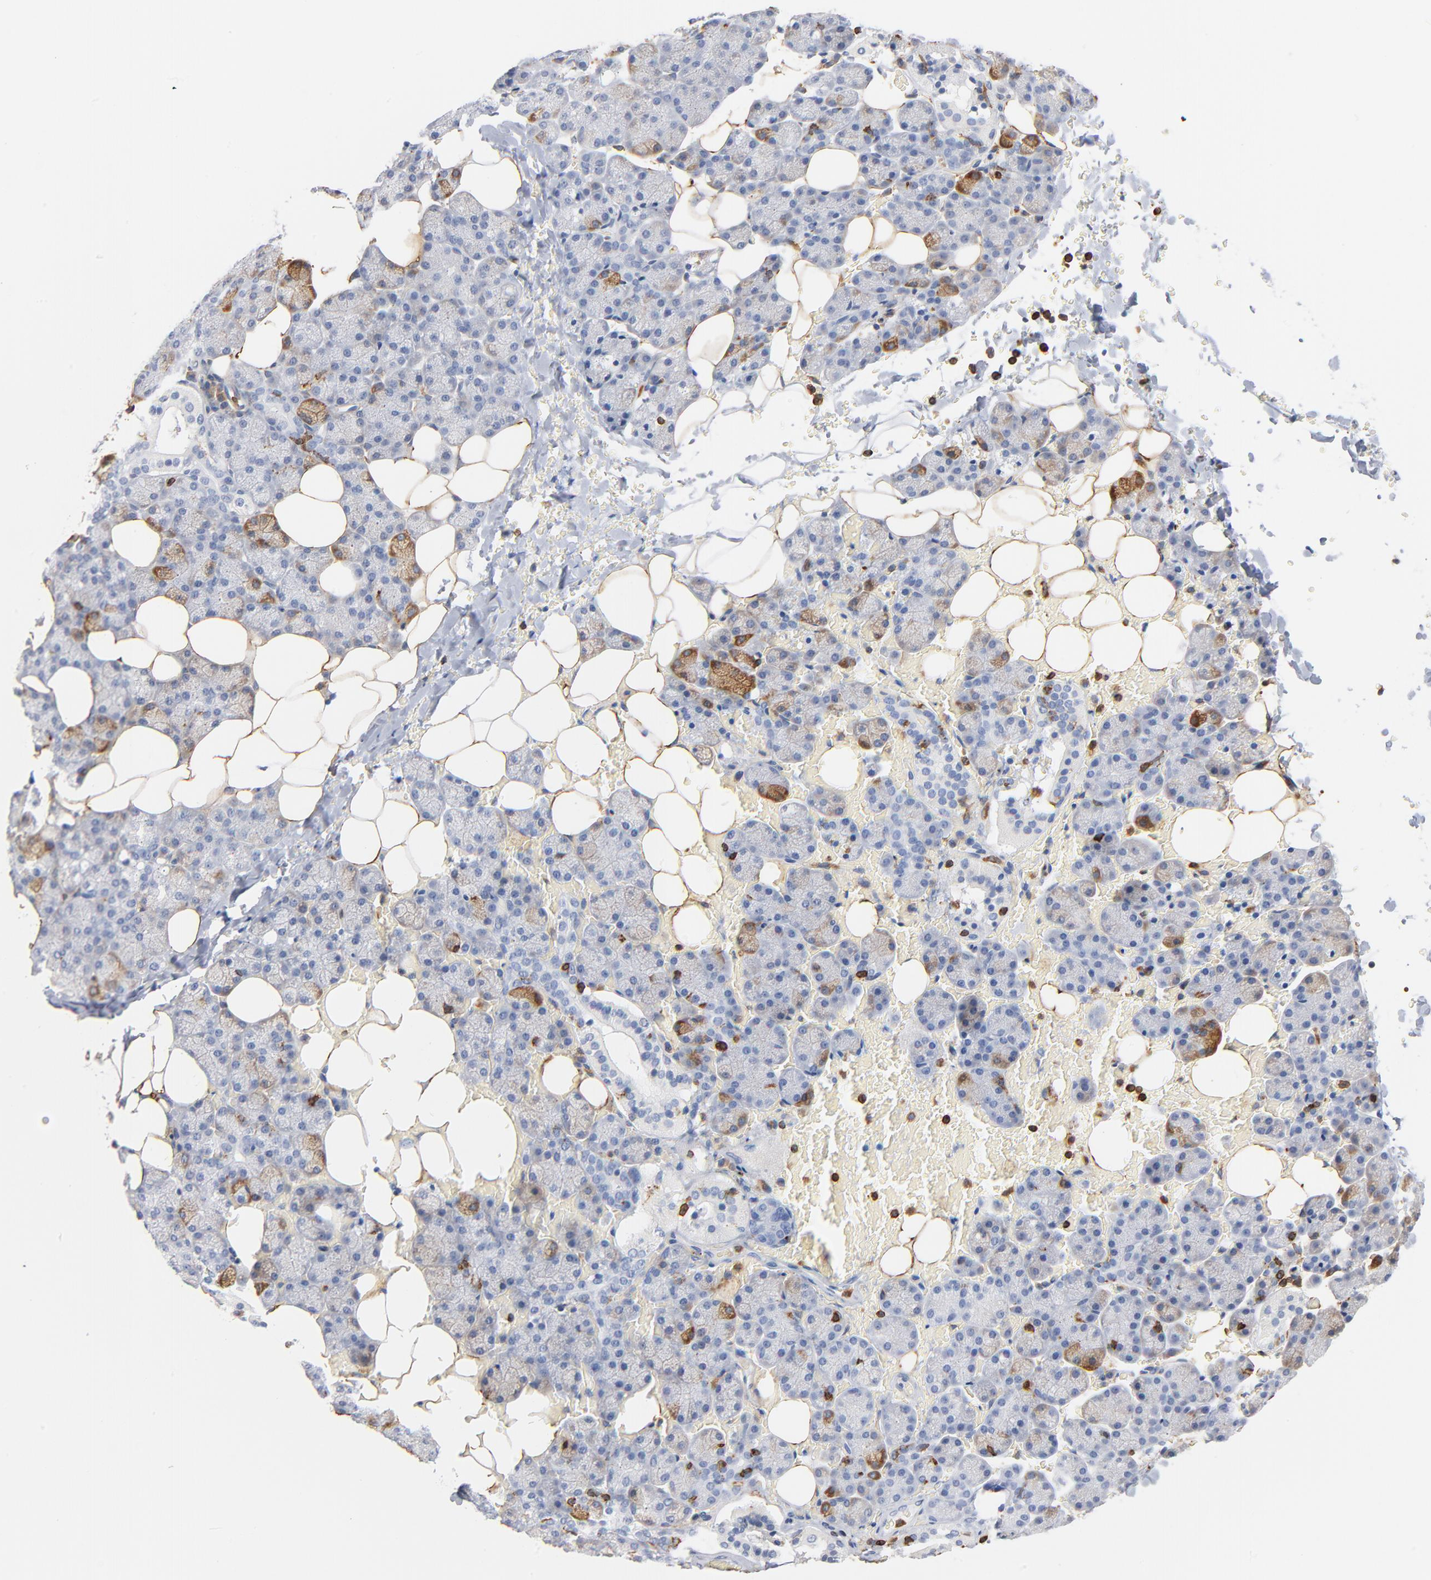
{"staining": {"intensity": "moderate", "quantity": "<25%", "location": "cytoplasmic/membranous"}, "tissue": "salivary gland", "cell_type": "Glandular cells", "image_type": "normal", "snomed": [{"axis": "morphology", "description": "Normal tissue, NOS"}, {"axis": "topography", "description": "Lymph node"}, {"axis": "topography", "description": "Salivary gland"}], "caption": "The micrograph exhibits a brown stain indicating the presence of a protein in the cytoplasmic/membranous of glandular cells in salivary gland. The protein of interest is shown in brown color, while the nuclei are stained blue.", "gene": "SH3KBP1", "patient": {"sex": "male", "age": 8}}